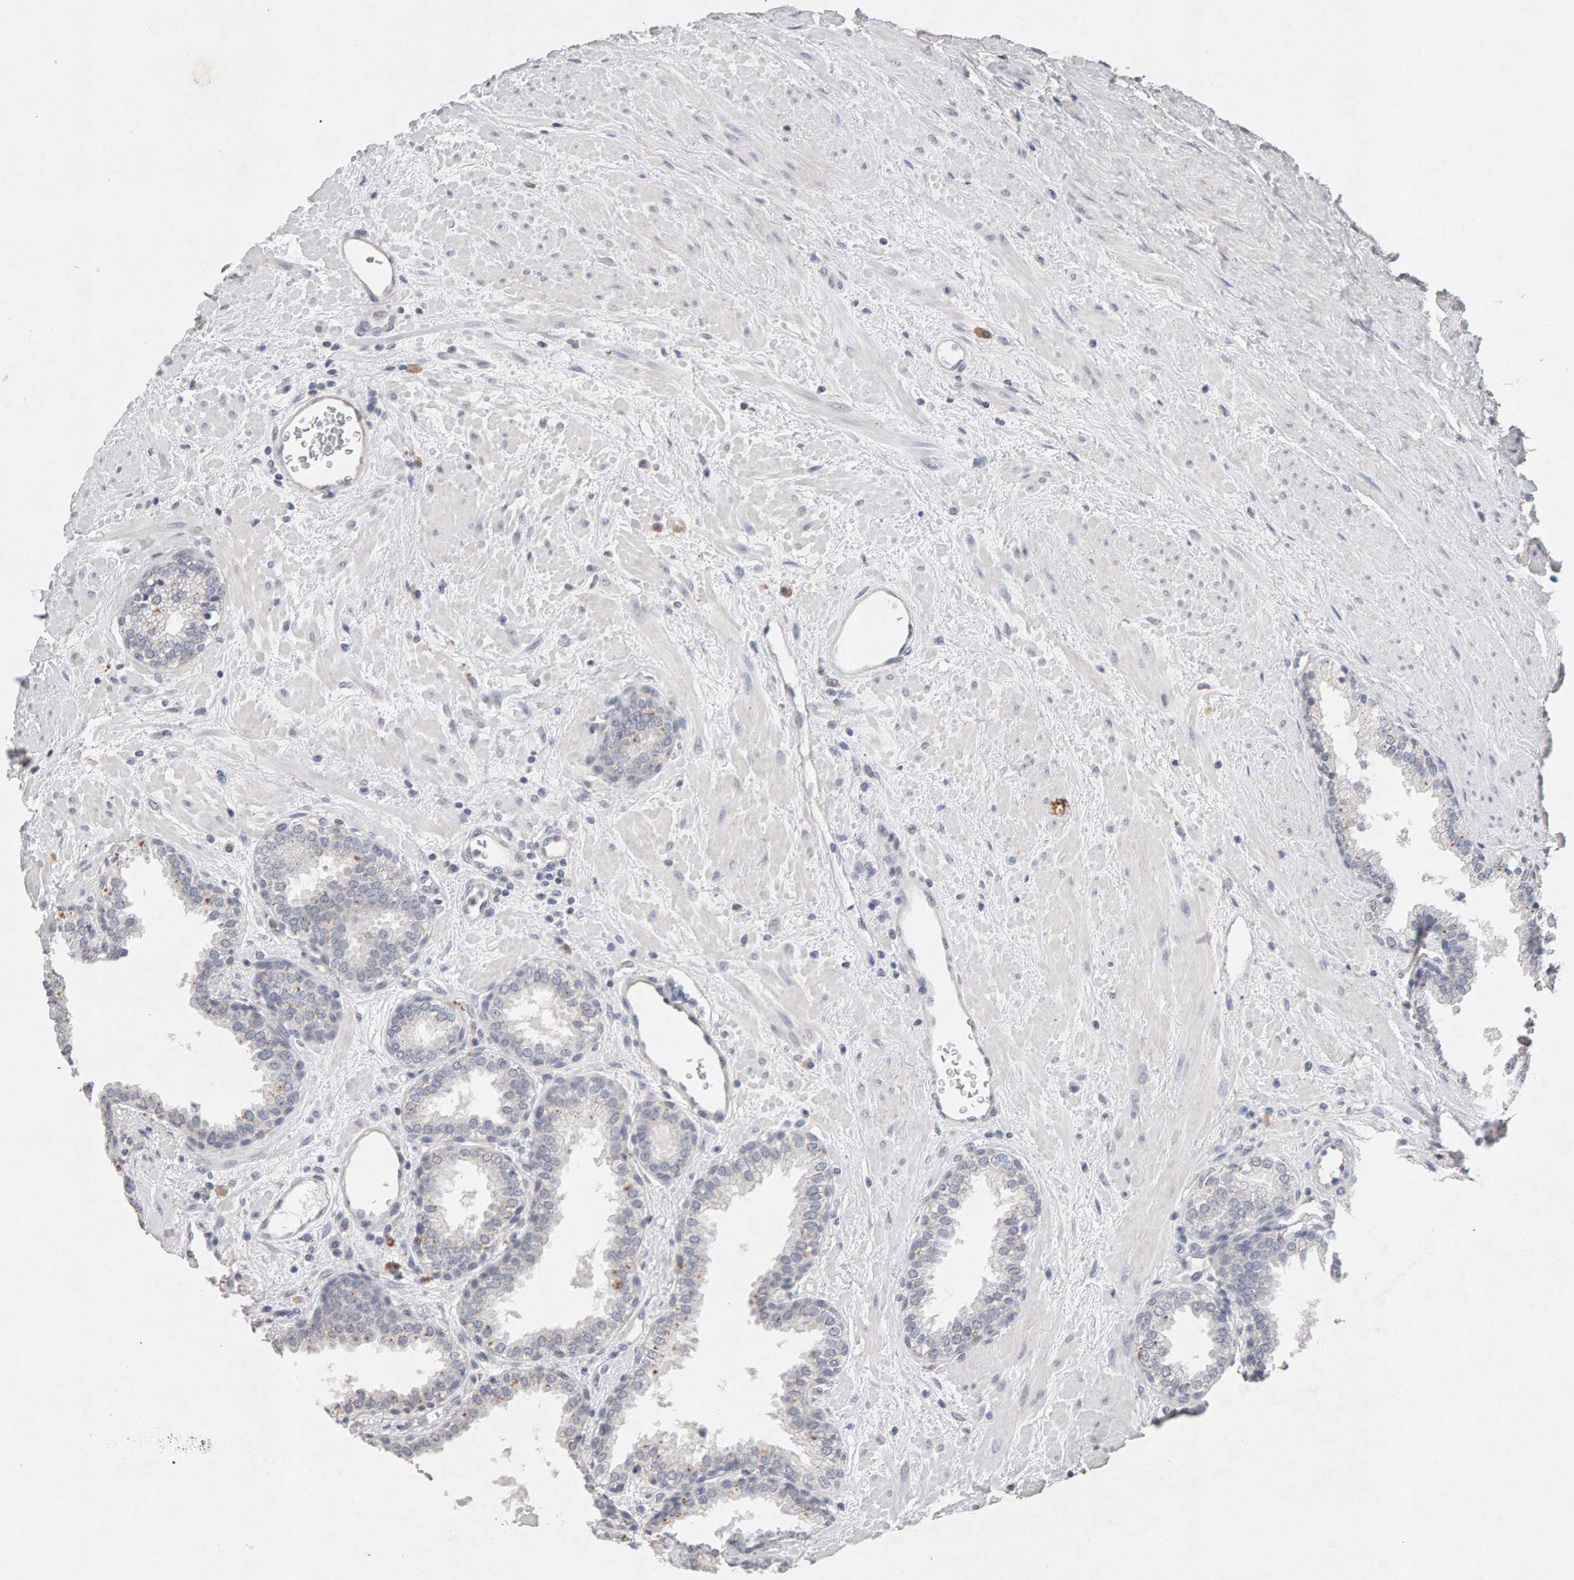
{"staining": {"intensity": "negative", "quantity": "none", "location": "none"}, "tissue": "prostate", "cell_type": "Glandular cells", "image_type": "normal", "snomed": [{"axis": "morphology", "description": "Normal tissue, NOS"}, {"axis": "topography", "description": "Prostate"}], "caption": "IHC histopathology image of benign prostate: human prostate stained with DAB demonstrates no significant protein staining in glandular cells.", "gene": "PTPRM", "patient": {"sex": "male", "age": 51}}